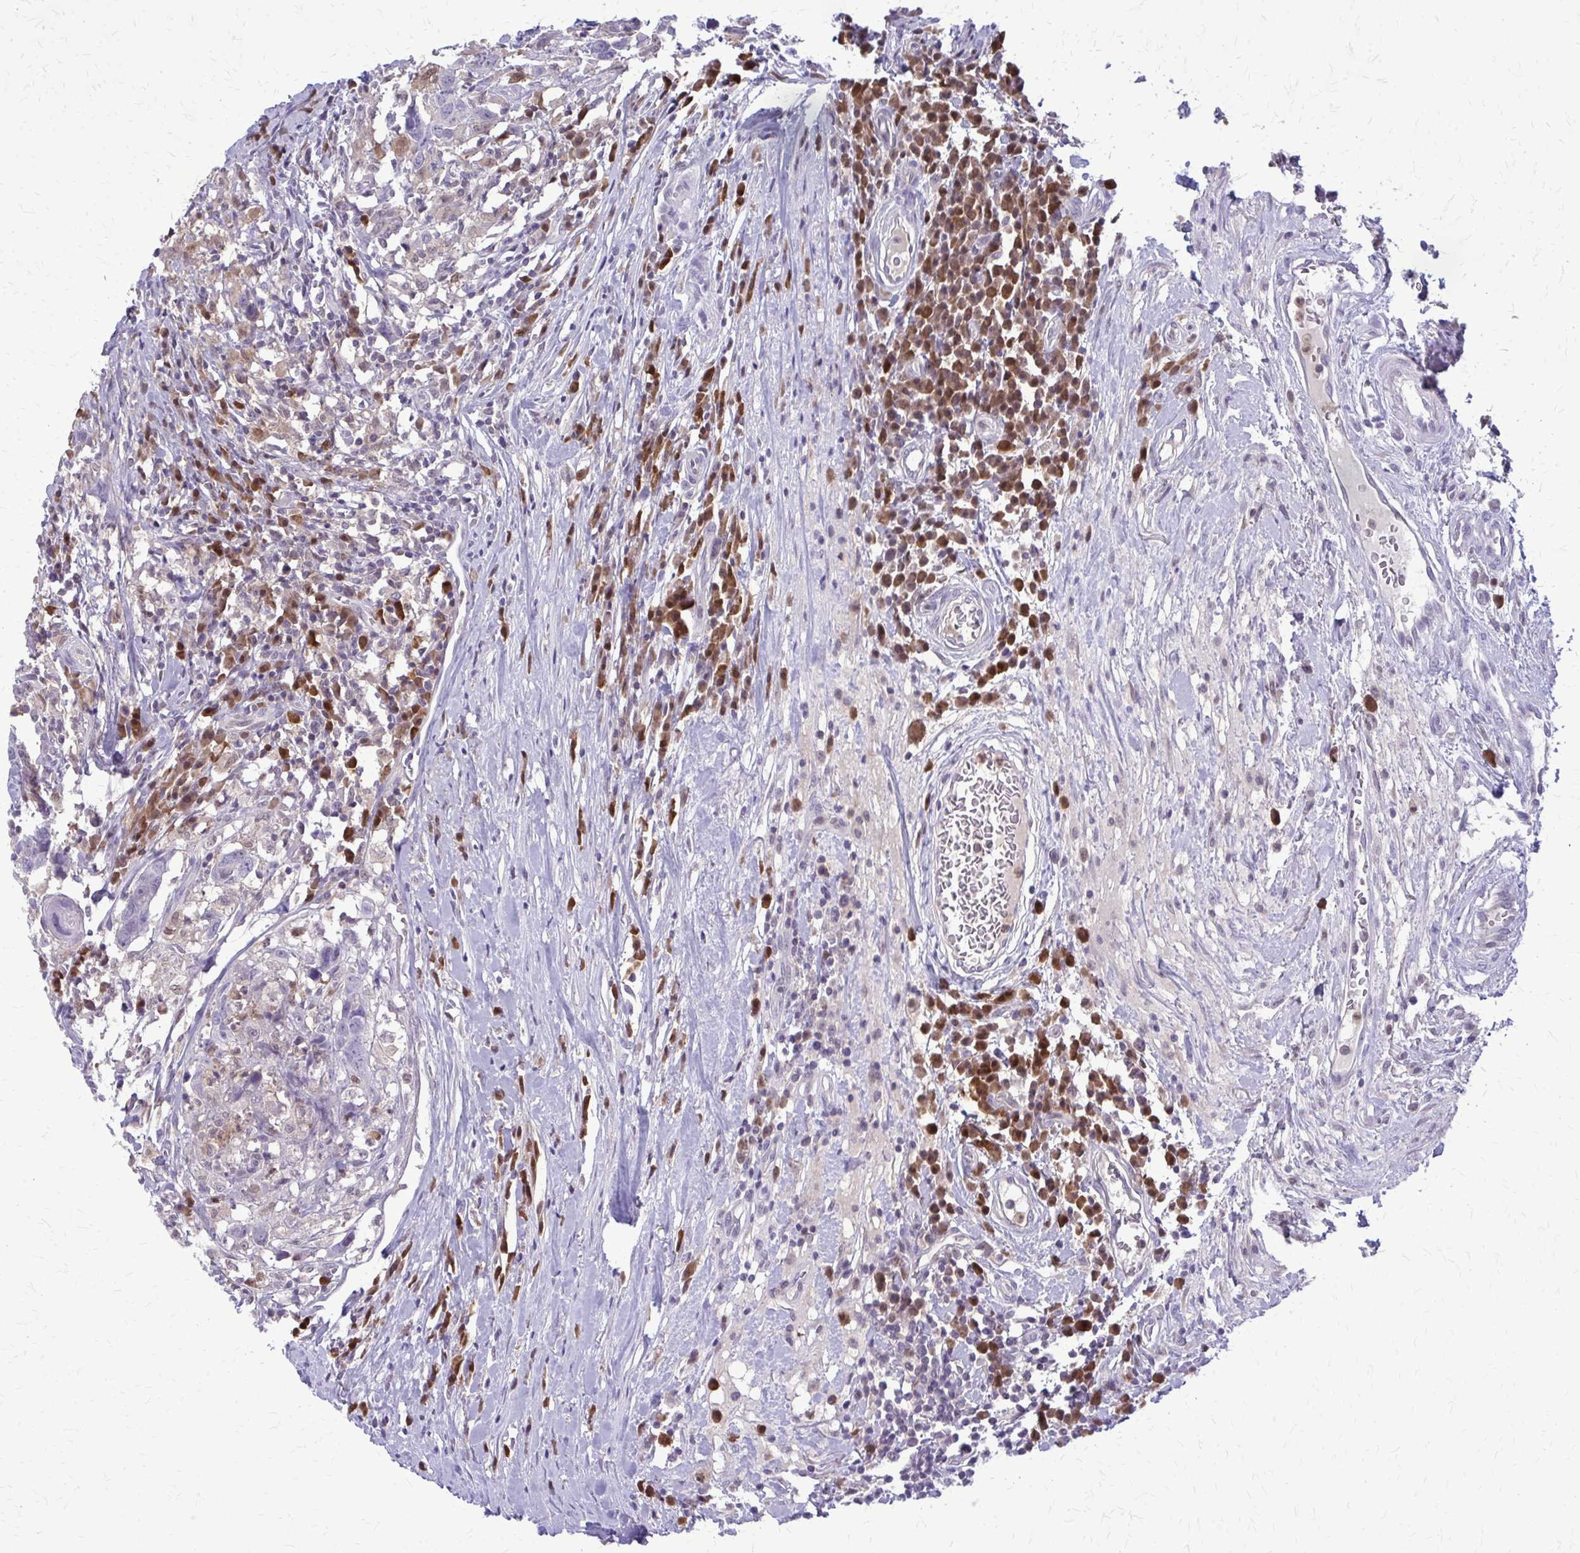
{"staining": {"intensity": "negative", "quantity": "none", "location": "none"}, "tissue": "head and neck cancer", "cell_type": "Tumor cells", "image_type": "cancer", "snomed": [{"axis": "morphology", "description": "Normal tissue, NOS"}, {"axis": "morphology", "description": "Squamous cell carcinoma, NOS"}, {"axis": "topography", "description": "Skeletal muscle"}, {"axis": "topography", "description": "Vascular tissue"}, {"axis": "topography", "description": "Peripheral nerve tissue"}, {"axis": "topography", "description": "Head-Neck"}], "caption": "There is no significant staining in tumor cells of head and neck squamous cell carcinoma.", "gene": "GLRX", "patient": {"sex": "male", "age": 66}}